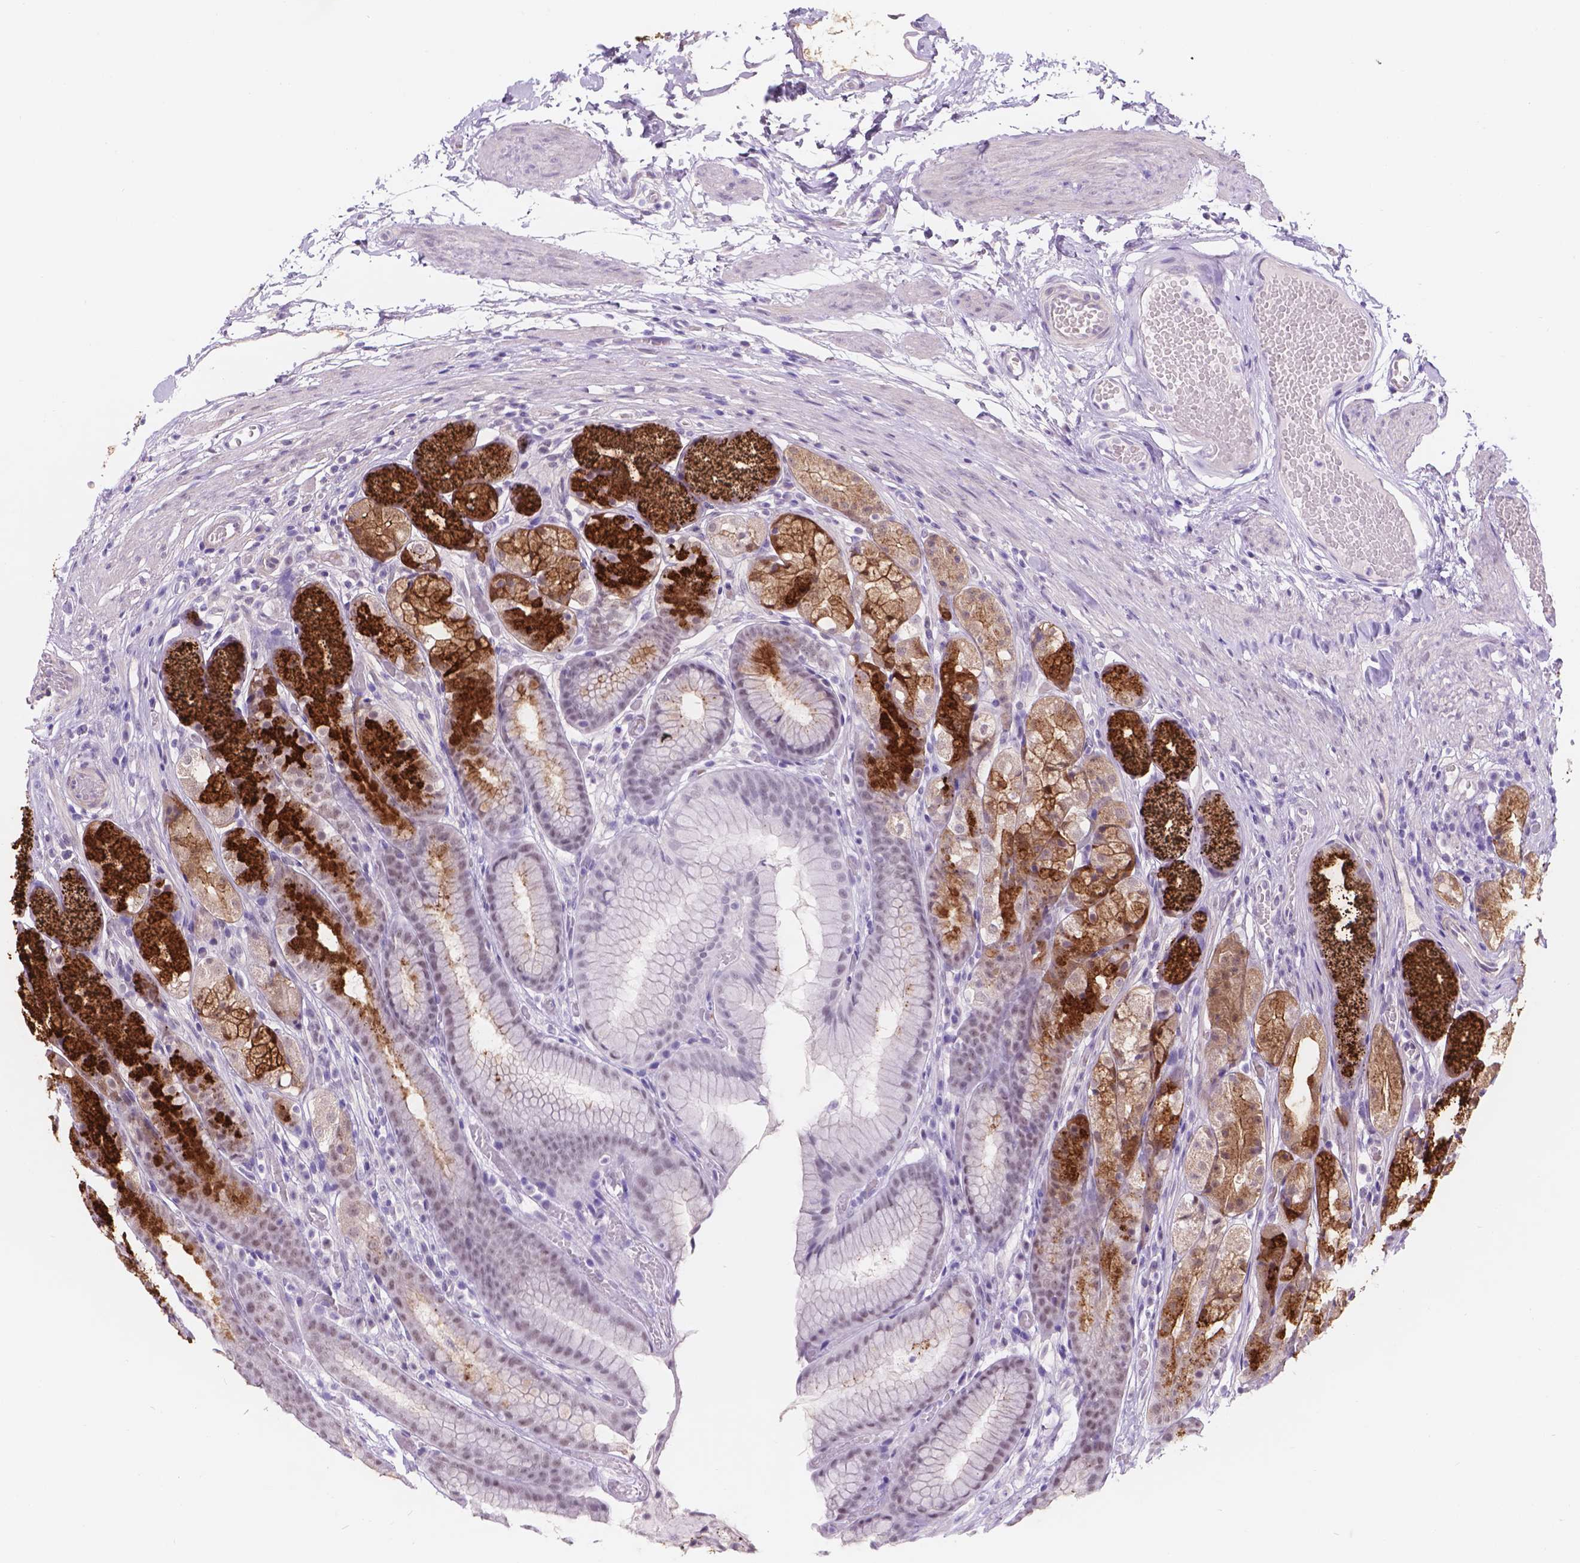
{"staining": {"intensity": "strong", "quantity": "25%-75%", "location": "cytoplasmic/membranous"}, "tissue": "stomach", "cell_type": "Glandular cells", "image_type": "normal", "snomed": [{"axis": "morphology", "description": "Normal tissue, NOS"}, {"axis": "topography", "description": "Stomach"}], "caption": "Approximately 25%-75% of glandular cells in unremarkable stomach demonstrate strong cytoplasmic/membranous protein positivity as visualized by brown immunohistochemical staining.", "gene": "DCC", "patient": {"sex": "male", "age": 70}}